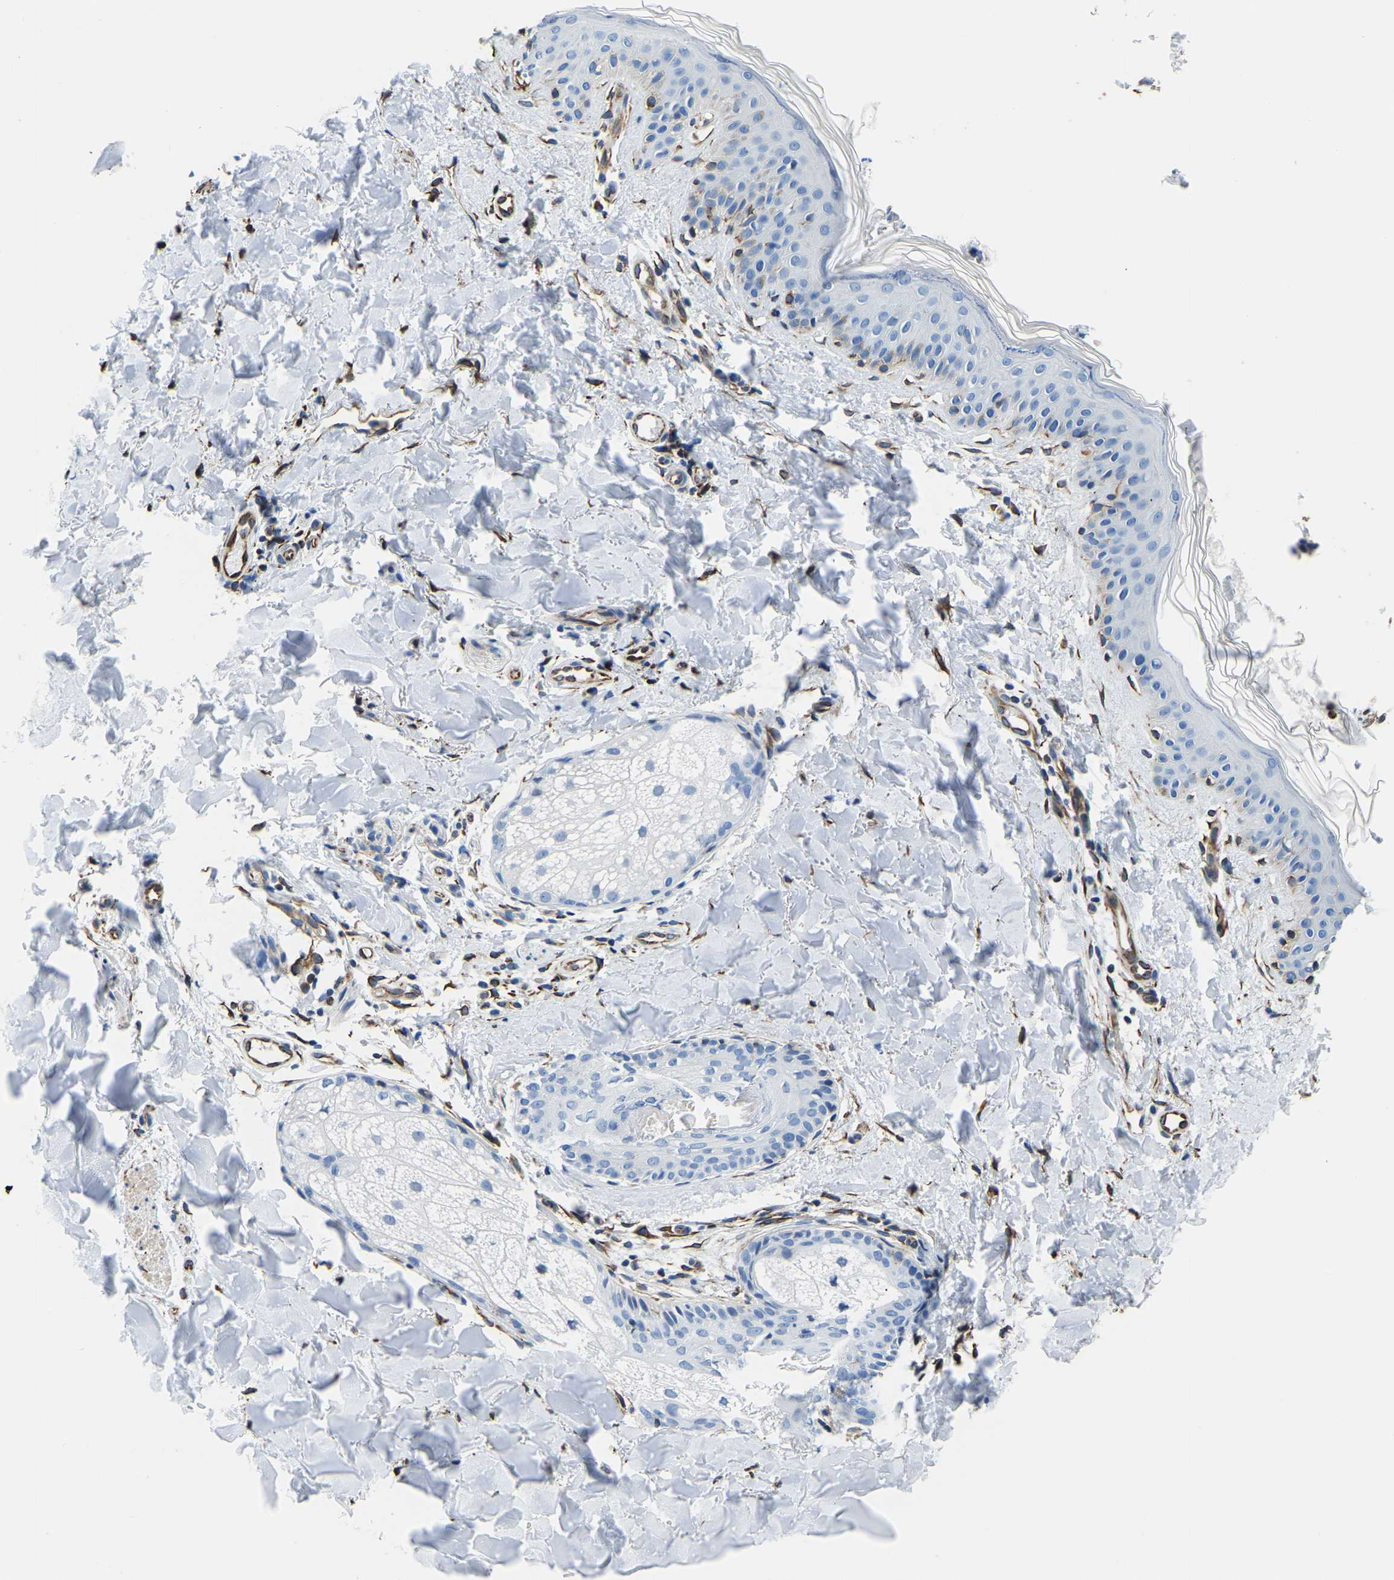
{"staining": {"intensity": "strong", "quantity": ">75%", "location": "cytoplasmic/membranous"}, "tissue": "skin", "cell_type": "Fibroblasts", "image_type": "normal", "snomed": [{"axis": "morphology", "description": "Normal tissue, NOS"}, {"axis": "topography", "description": "Skin"}], "caption": "A micrograph showing strong cytoplasmic/membranous staining in approximately >75% of fibroblasts in normal skin, as visualized by brown immunohistochemical staining.", "gene": "MS4A3", "patient": {"sex": "male", "age": 40}}